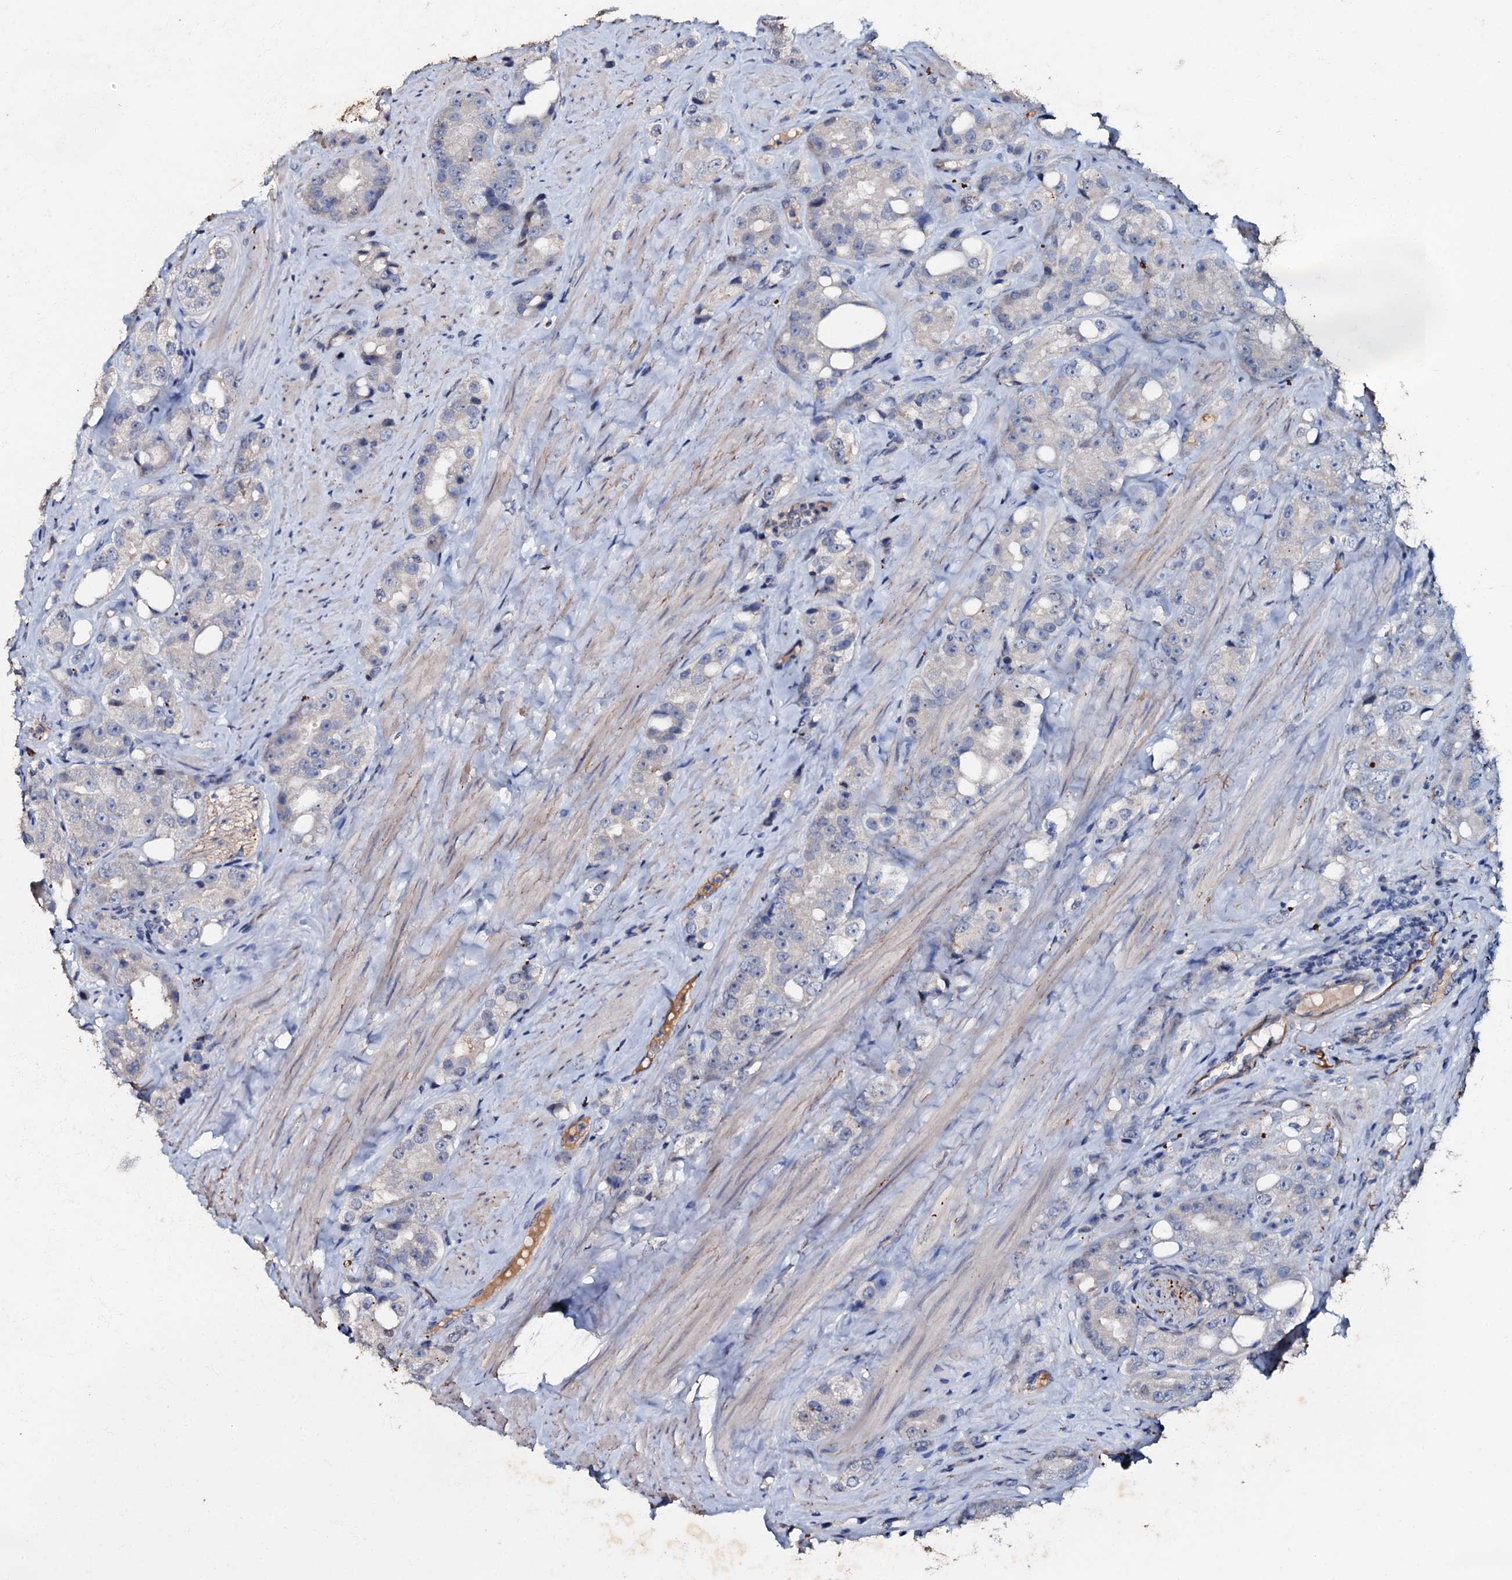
{"staining": {"intensity": "negative", "quantity": "none", "location": "none"}, "tissue": "prostate cancer", "cell_type": "Tumor cells", "image_type": "cancer", "snomed": [{"axis": "morphology", "description": "Adenocarcinoma, NOS"}, {"axis": "topography", "description": "Prostate"}], "caption": "This is an IHC histopathology image of human prostate adenocarcinoma. There is no positivity in tumor cells.", "gene": "MANSC4", "patient": {"sex": "male", "age": 79}}